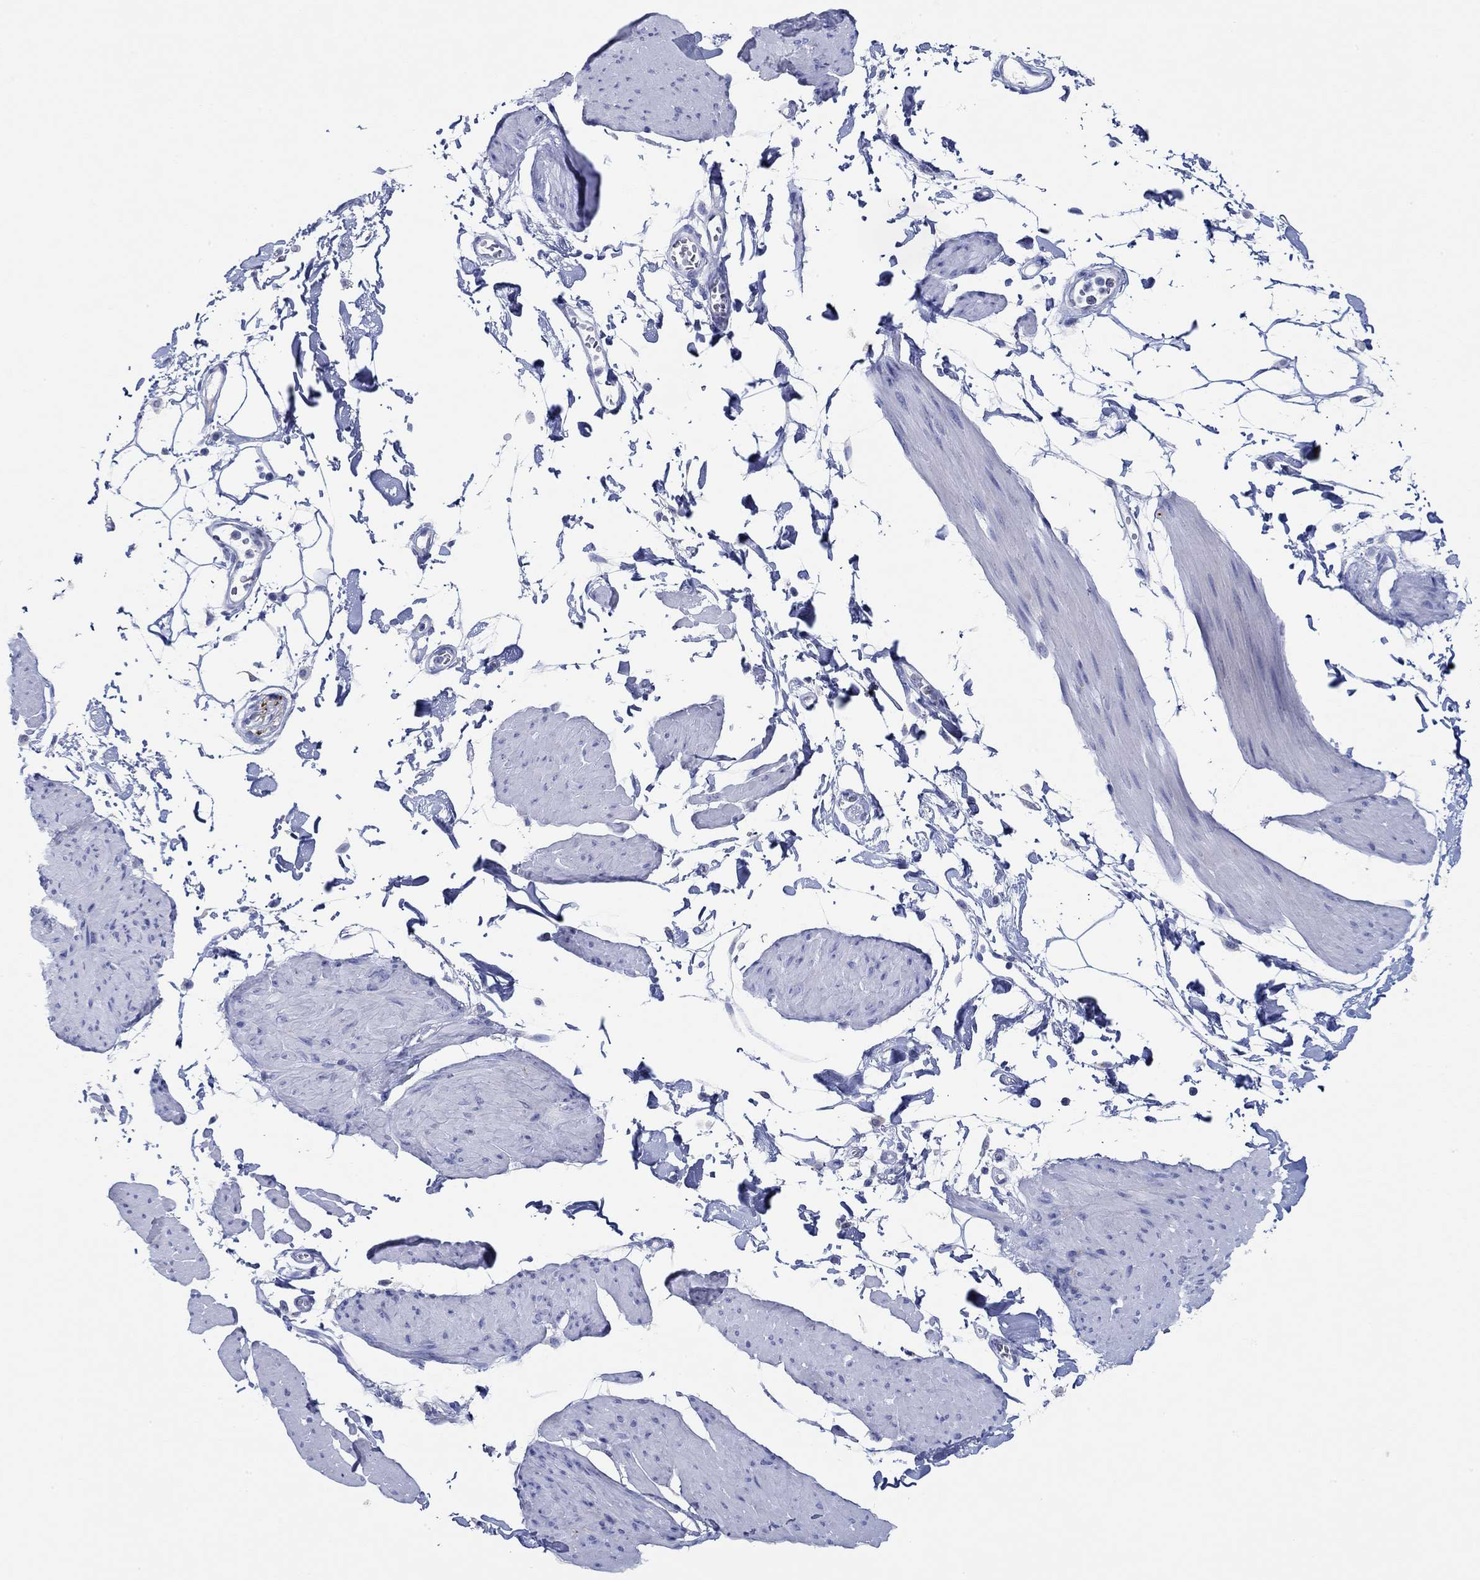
{"staining": {"intensity": "negative", "quantity": "none", "location": "none"}, "tissue": "smooth muscle", "cell_type": "Smooth muscle cells", "image_type": "normal", "snomed": [{"axis": "morphology", "description": "Normal tissue, NOS"}, {"axis": "topography", "description": "Adipose tissue"}, {"axis": "topography", "description": "Smooth muscle"}, {"axis": "topography", "description": "Peripheral nerve tissue"}], "caption": "A high-resolution image shows immunohistochemistry staining of unremarkable smooth muscle, which exhibits no significant expression in smooth muscle cells.", "gene": "IGFBP6", "patient": {"sex": "male", "age": 83}}